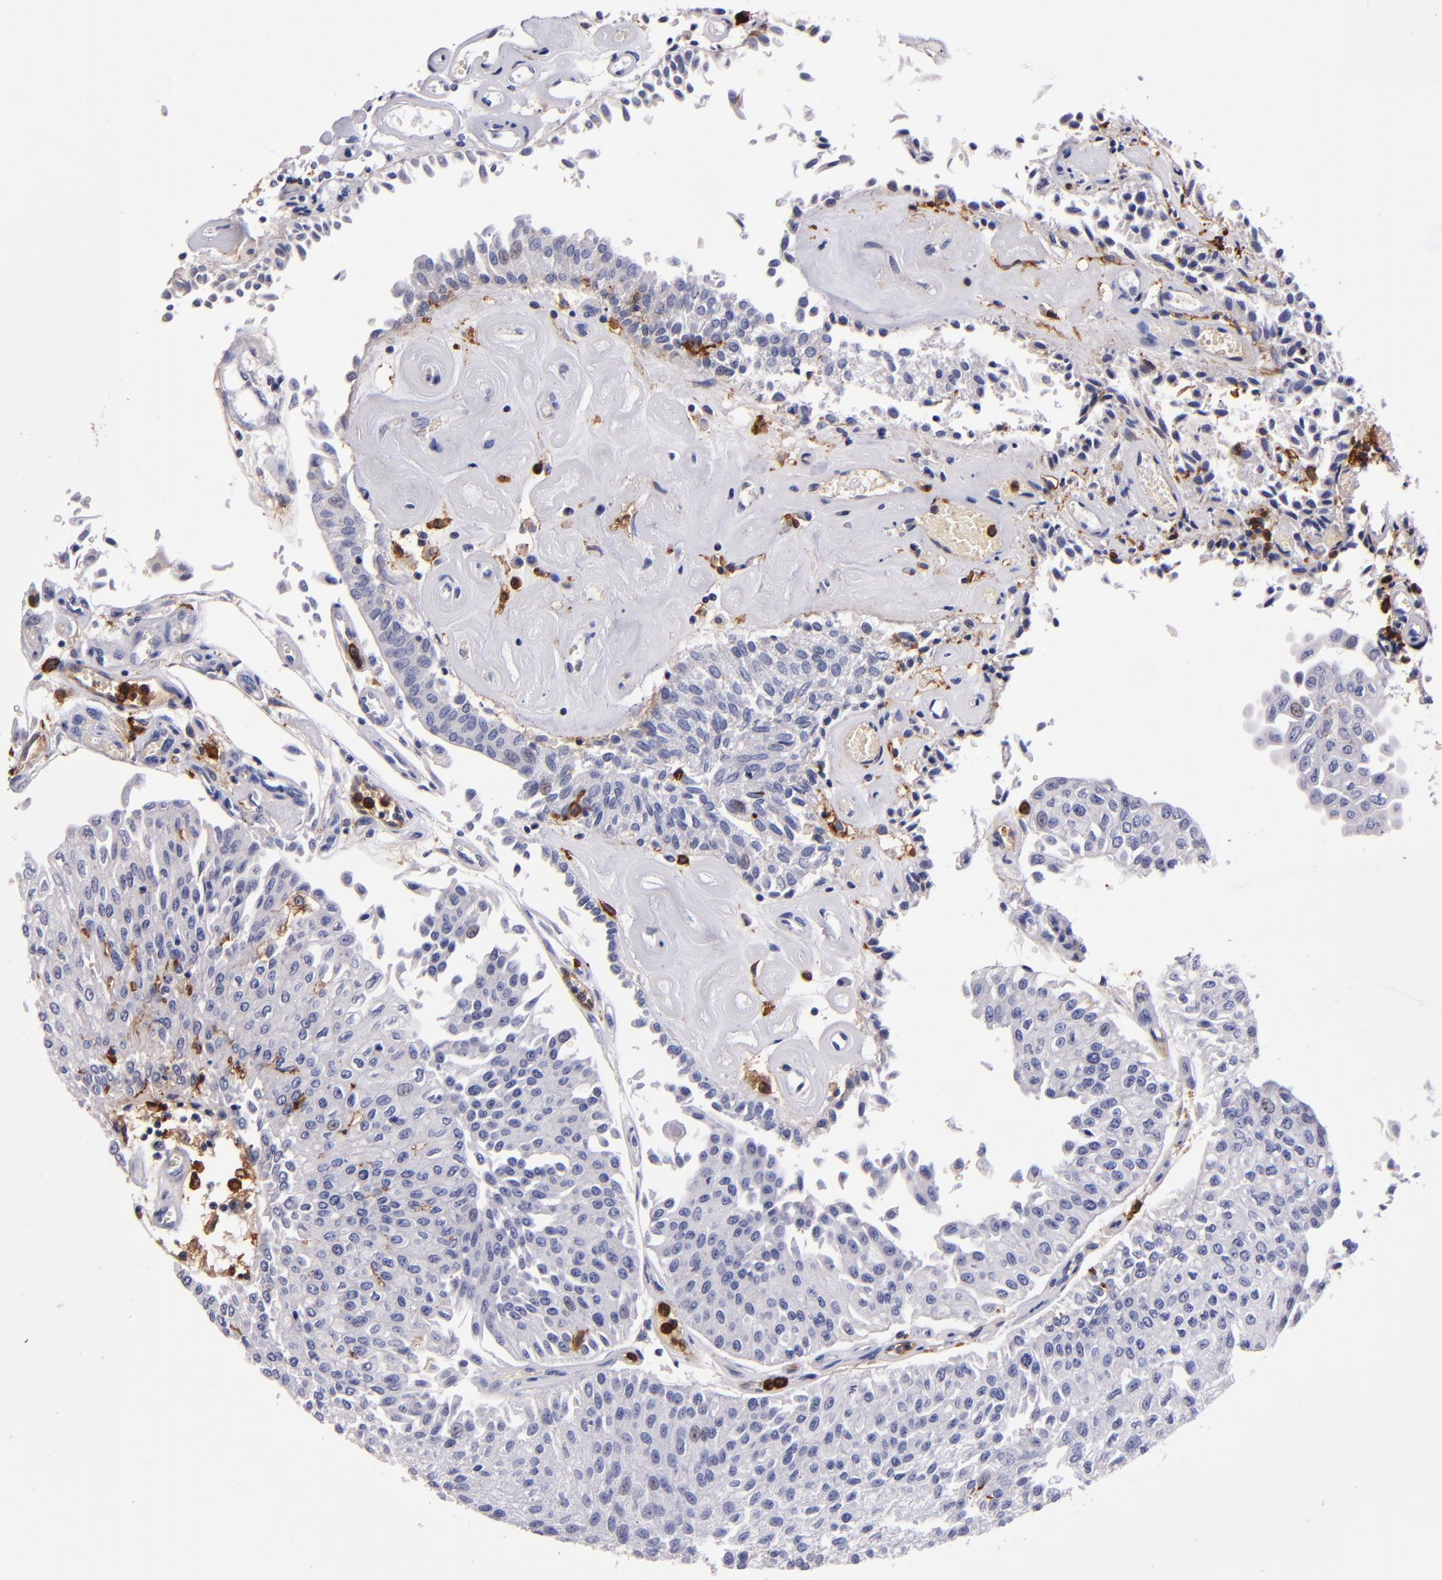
{"staining": {"intensity": "negative", "quantity": "none", "location": "none"}, "tissue": "urothelial cancer", "cell_type": "Tumor cells", "image_type": "cancer", "snomed": [{"axis": "morphology", "description": "Urothelial carcinoma, Low grade"}, {"axis": "topography", "description": "Urinary bladder"}], "caption": "Immunohistochemistry (IHC) histopathology image of human low-grade urothelial carcinoma stained for a protein (brown), which shows no expression in tumor cells.", "gene": "SIRPA", "patient": {"sex": "male", "age": 86}}